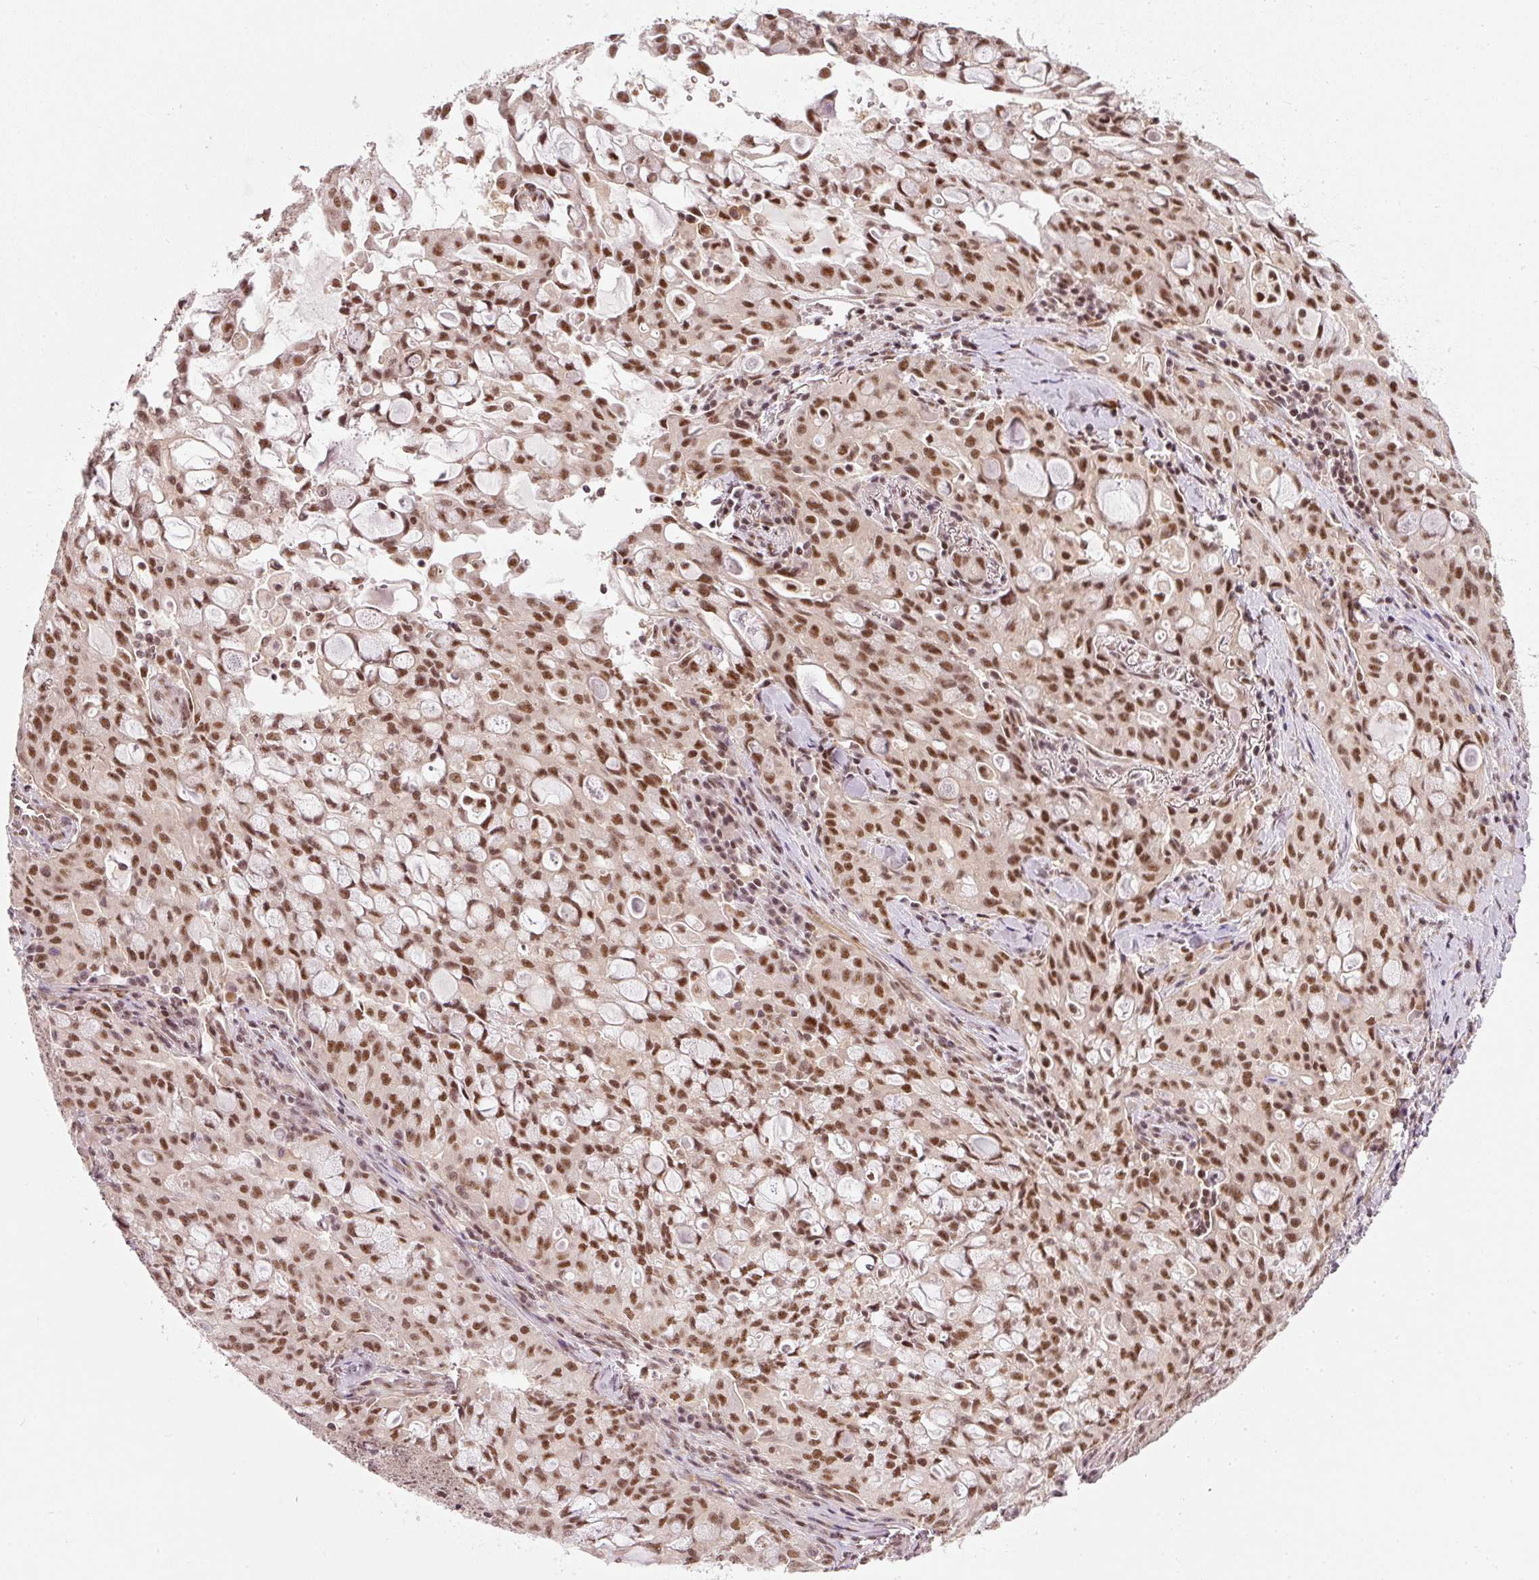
{"staining": {"intensity": "moderate", "quantity": ">75%", "location": "nuclear"}, "tissue": "lung cancer", "cell_type": "Tumor cells", "image_type": "cancer", "snomed": [{"axis": "morphology", "description": "Adenocarcinoma, NOS"}, {"axis": "topography", "description": "Lung"}], "caption": "Moderate nuclear positivity is identified in about >75% of tumor cells in lung cancer (adenocarcinoma). The staining was performed using DAB (3,3'-diaminobenzidine) to visualize the protein expression in brown, while the nuclei were stained in blue with hematoxylin (Magnification: 20x).", "gene": "THOC6", "patient": {"sex": "female", "age": 44}}